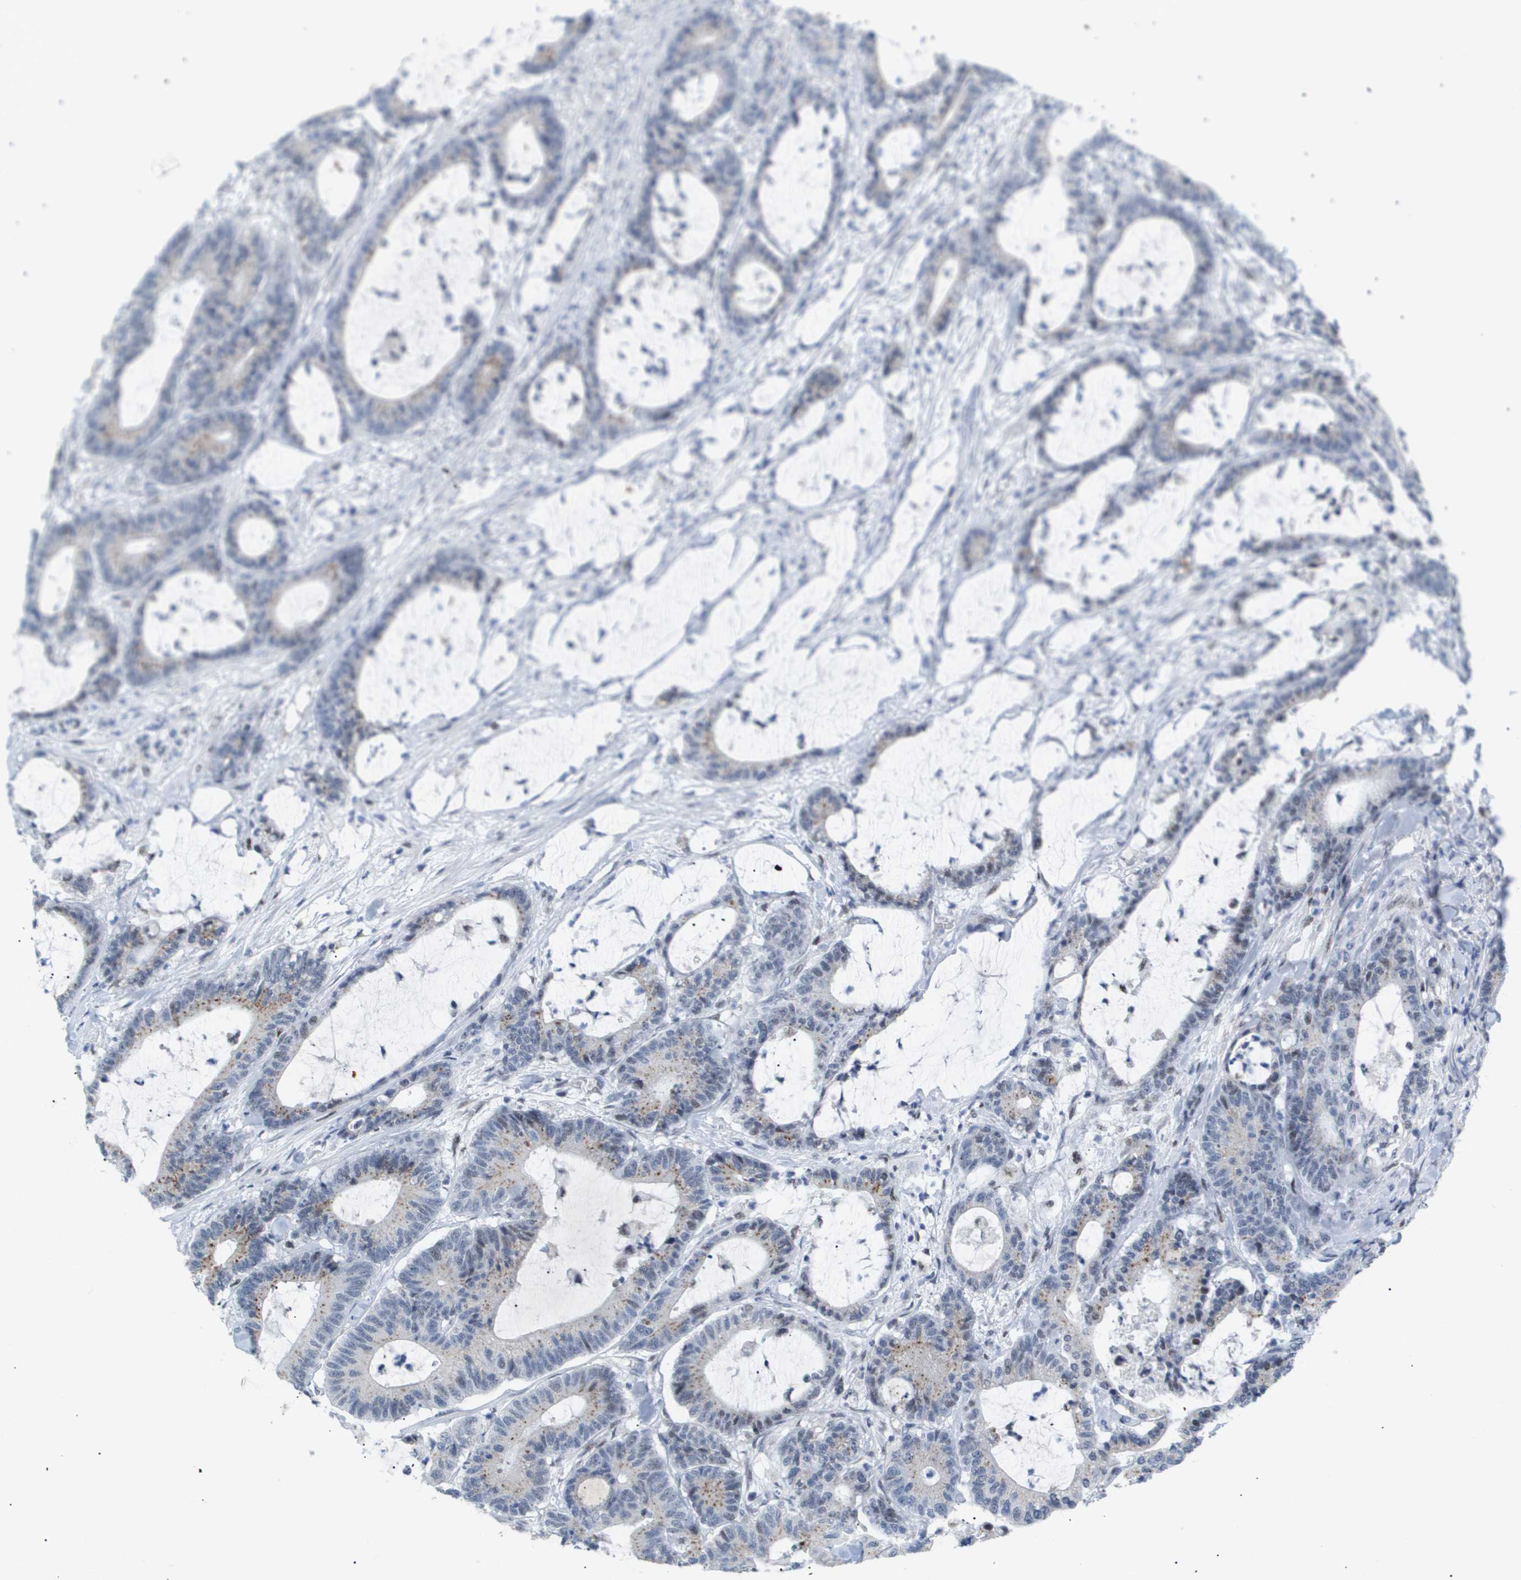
{"staining": {"intensity": "moderate", "quantity": "<25%", "location": "cytoplasmic/membranous,nuclear"}, "tissue": "colorectal cancer", "cell_type": "Tumor cells", "image_type": "cancer", "snomed": [{"axis": "morphology", "description": "Adenocarcinoma, NOS"}, {"axis": "topography", "description": "Colon"}], "caption": "Immunohistochemistry (DAB) staining of colorectal cancer reveals moderate cytoplasmic/membranous and nuclear protein positivity in approximately <25% of tumor cells.", "gene": "PPARD", "patient": {"sex": "female", "age": 84}}